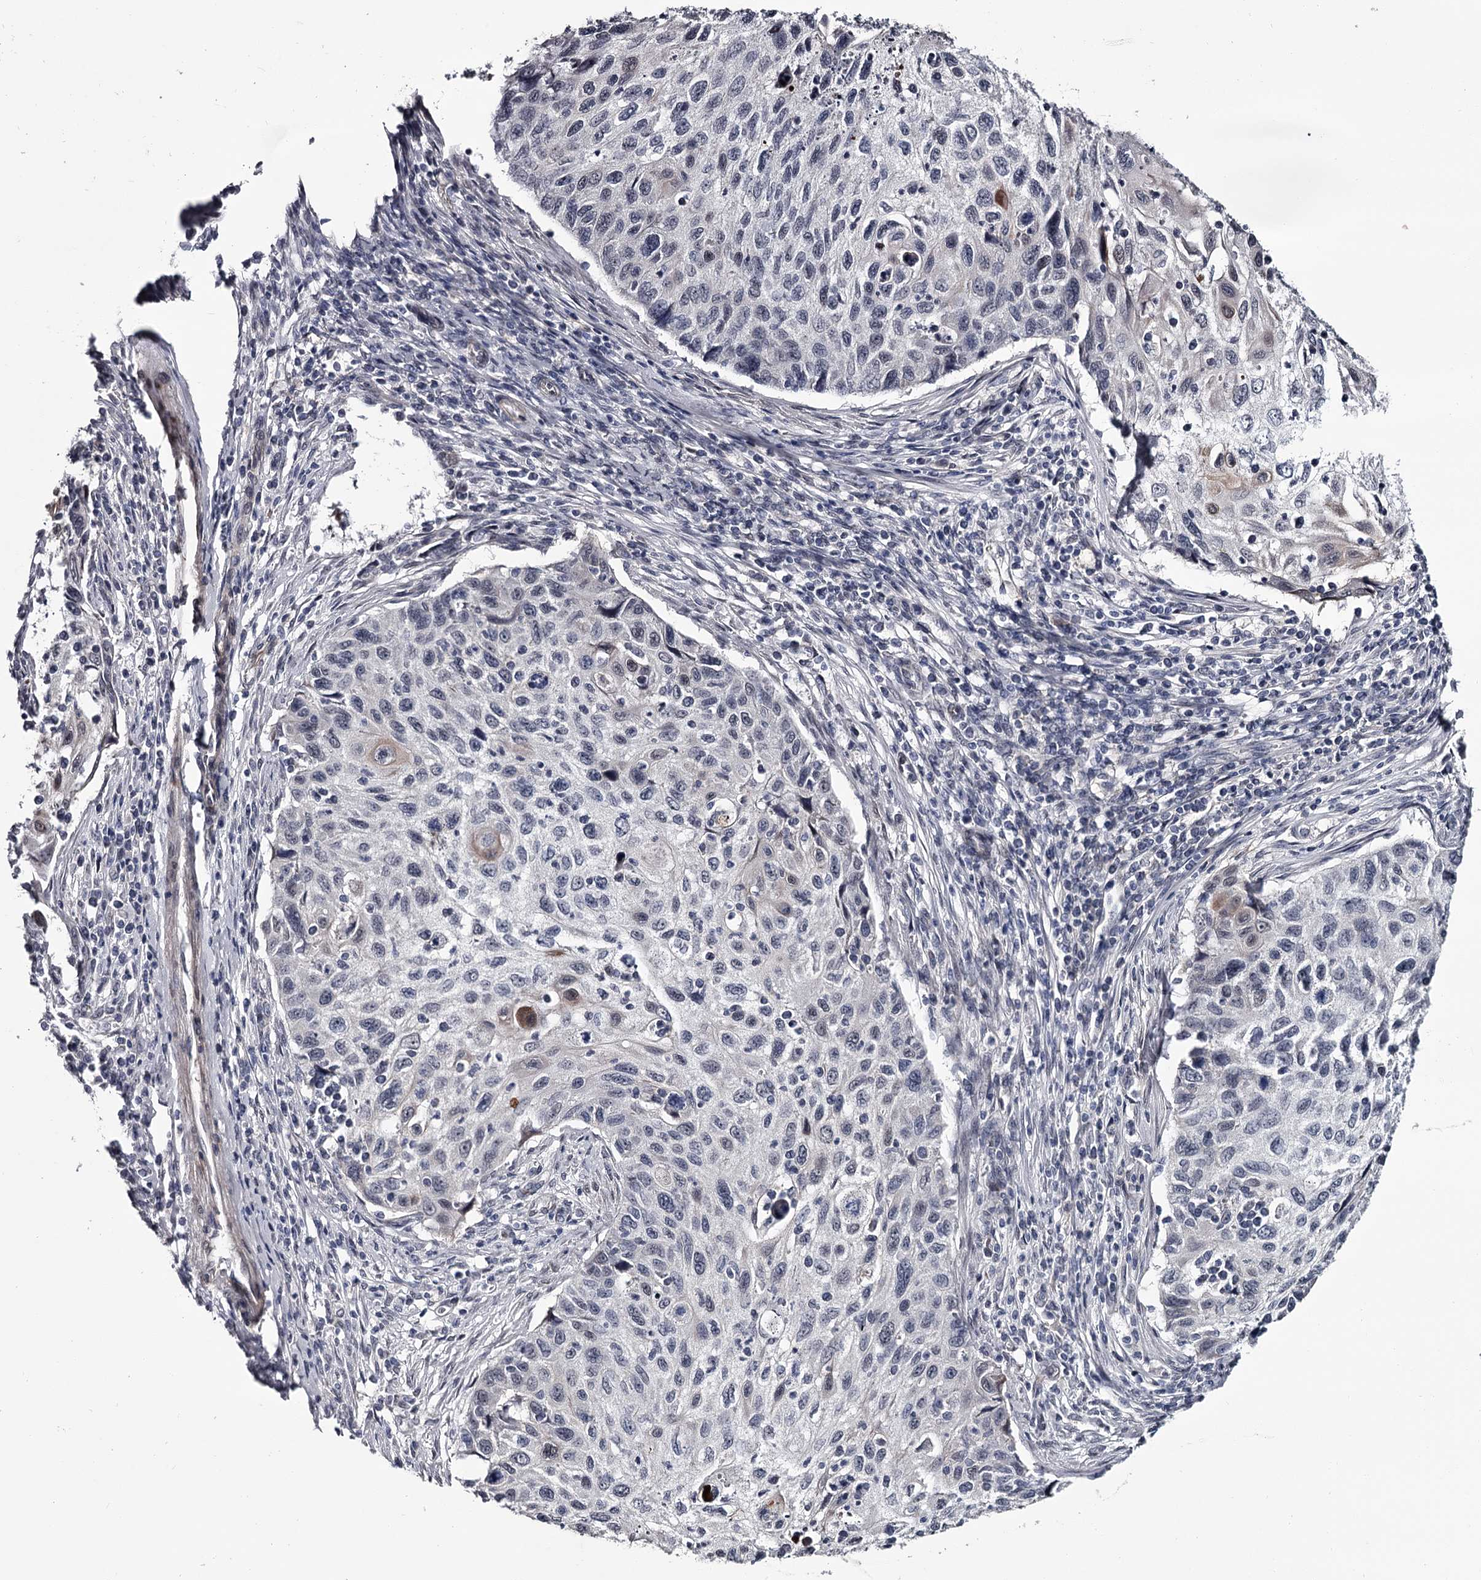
{"staining": {"intensity": "negative", "quantity": "none", "location": "none"}, "tissue": "cervical cancer", "cell_type": "Tumor cells", "image_type": "cancer", "snomed": [{"axis": "morphology", "description": "Squamous cell carcinoma, NOS"}, {"axis": "topography", "description": "Cervix"}], "caption": "This is a photomicrograph of IHC staining of cervical squamous cell carcinoma, which shows no positivity in tumor cells.", "gene": "PRPF40B", "patient": {"sex": "female", "age": 70}}